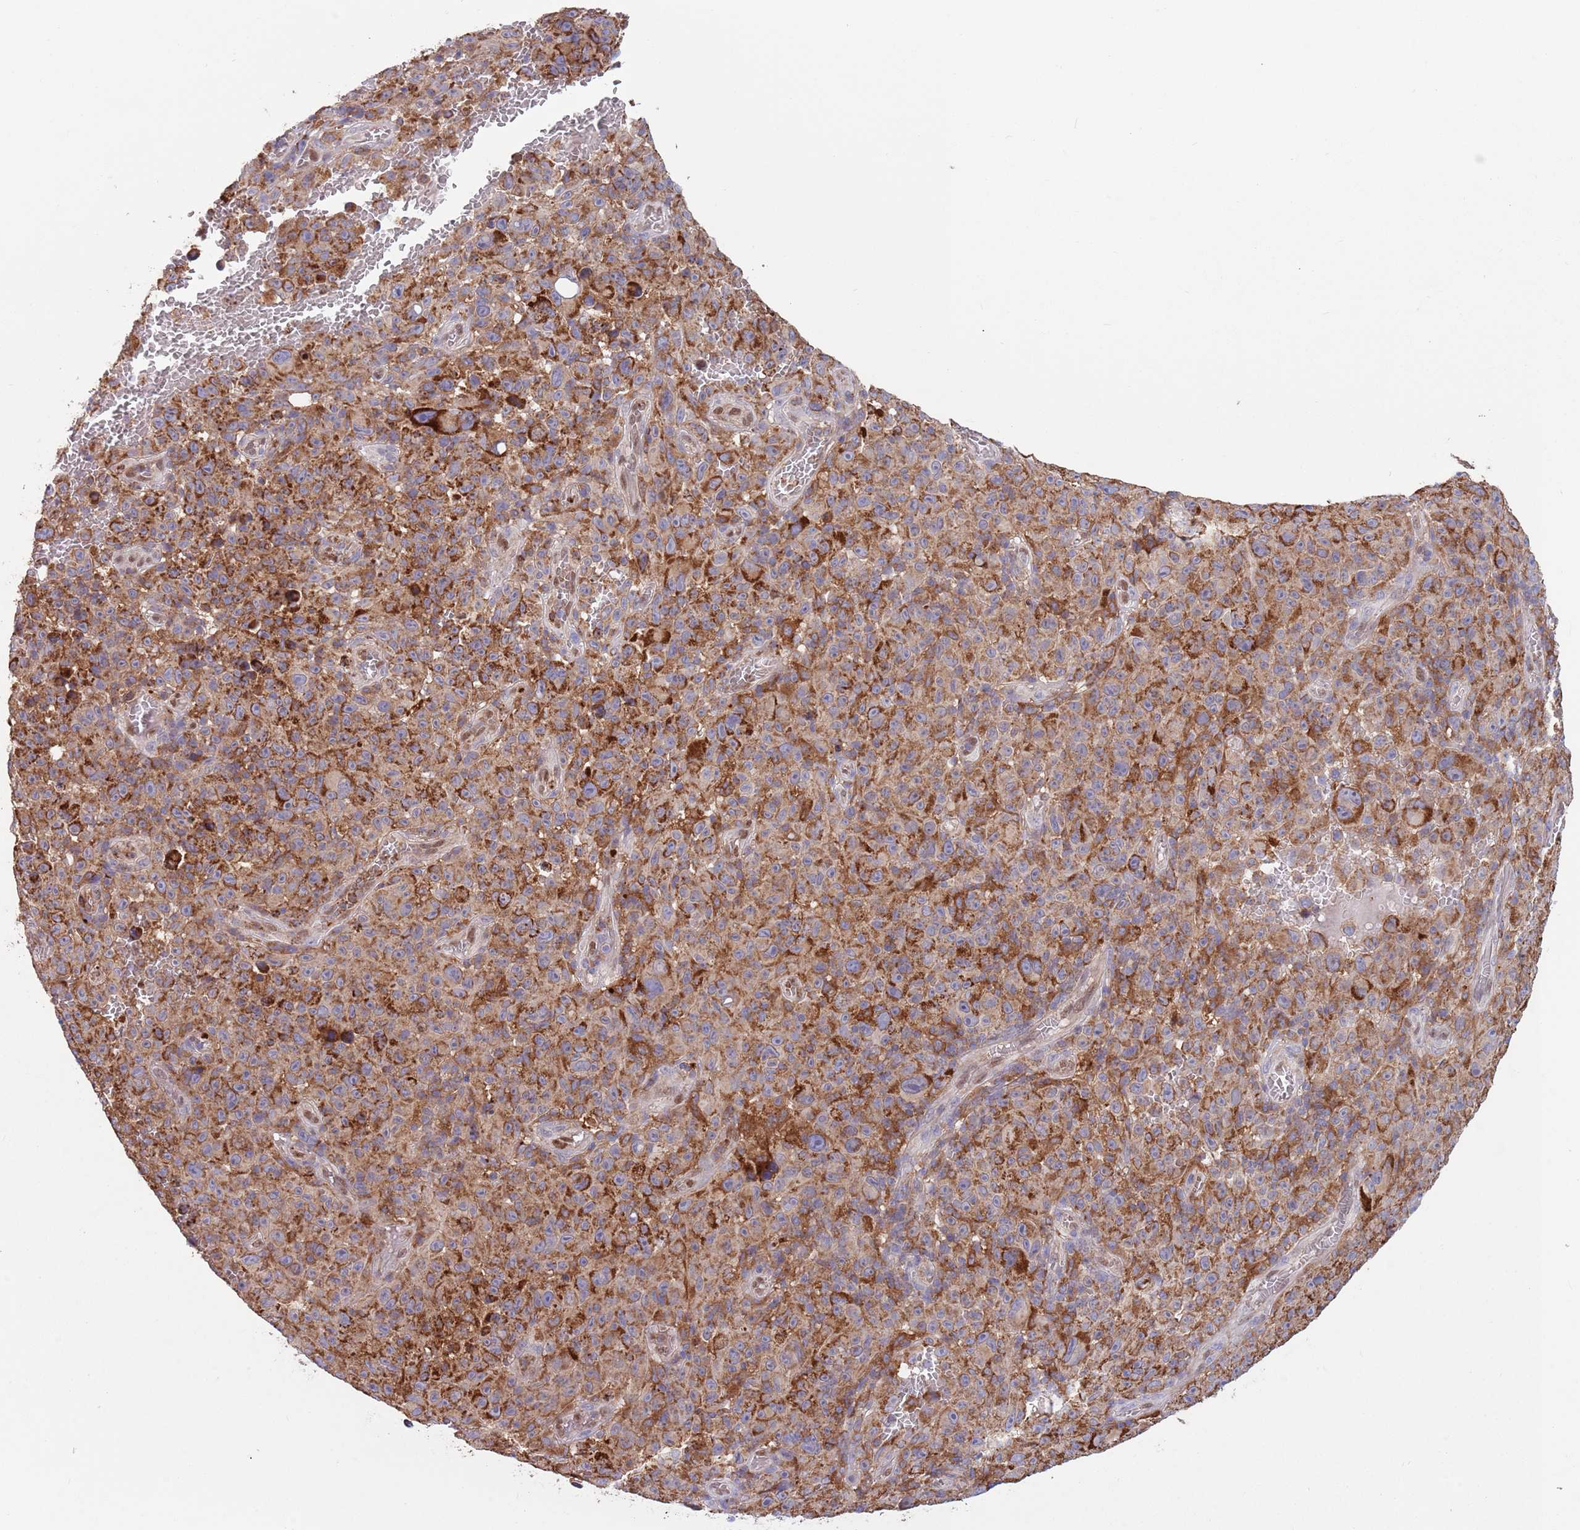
{"staining": {"intensity": "strong", "quantity": ">75%", "location": "cytoplasmic/membranous"}, "tissue": "melanoma", "cell_type": "Tumor cells", "image_type": "cancer", "snomed": [{"axis": "morphology", "description": "Malignant melanoma, NOS"}, {"axis": "topography", "description": "Skin"}], "caption": "A photomicrograph of human malignant melanoma stained for a protein displays strong cytoplasmic/membranous brown staining in tumor cells.", "gene": "DDT", "patient": {"sex": "female", "age": 82}}